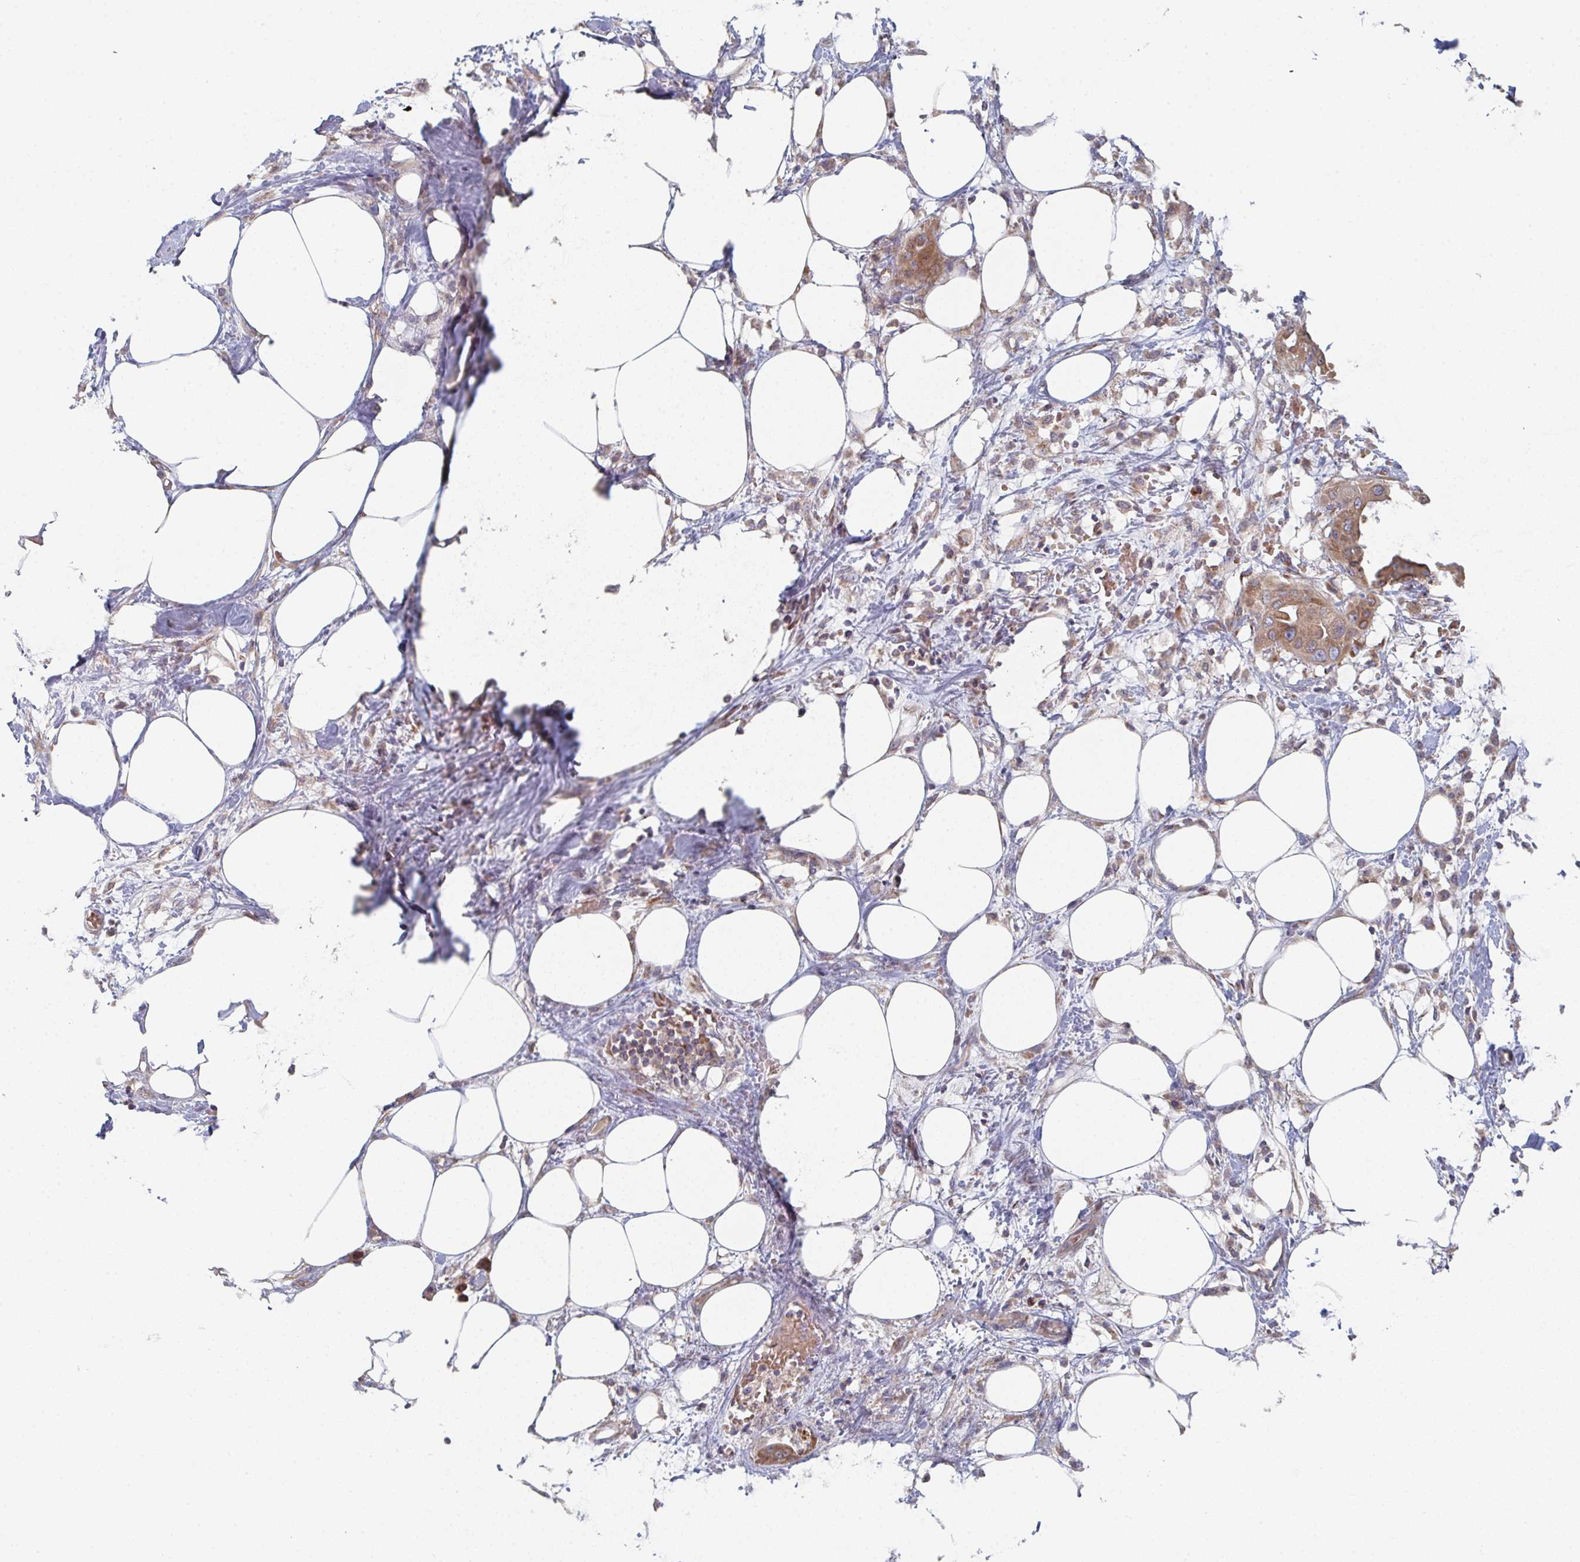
{"staining": {"intensity": "moderate", "quantity": ">75%", "location": "cytoplasmic/membranous"}, "tissue": "pancreatic cancer", "cell_type": "Tumor cells", "image_type": "cancer", "snomed": [{"axis": "morphology", "description": "Adenocarcinoma, NOS"}, {"axis": "topography", "description": "Pancreas"}], "caption": "Immunohistochemical staining of pancreatic cancer (adenocarcinoma) displays medium levels of moderate cytoplasmic/membranous protein expression in about >75% of tumor cells. Immunohistochemistry stains the protein of interest in brown and the nuclei are stained blue.", "gene": "ELOVL1", "patient": {"sex": "male", "age": 68}}